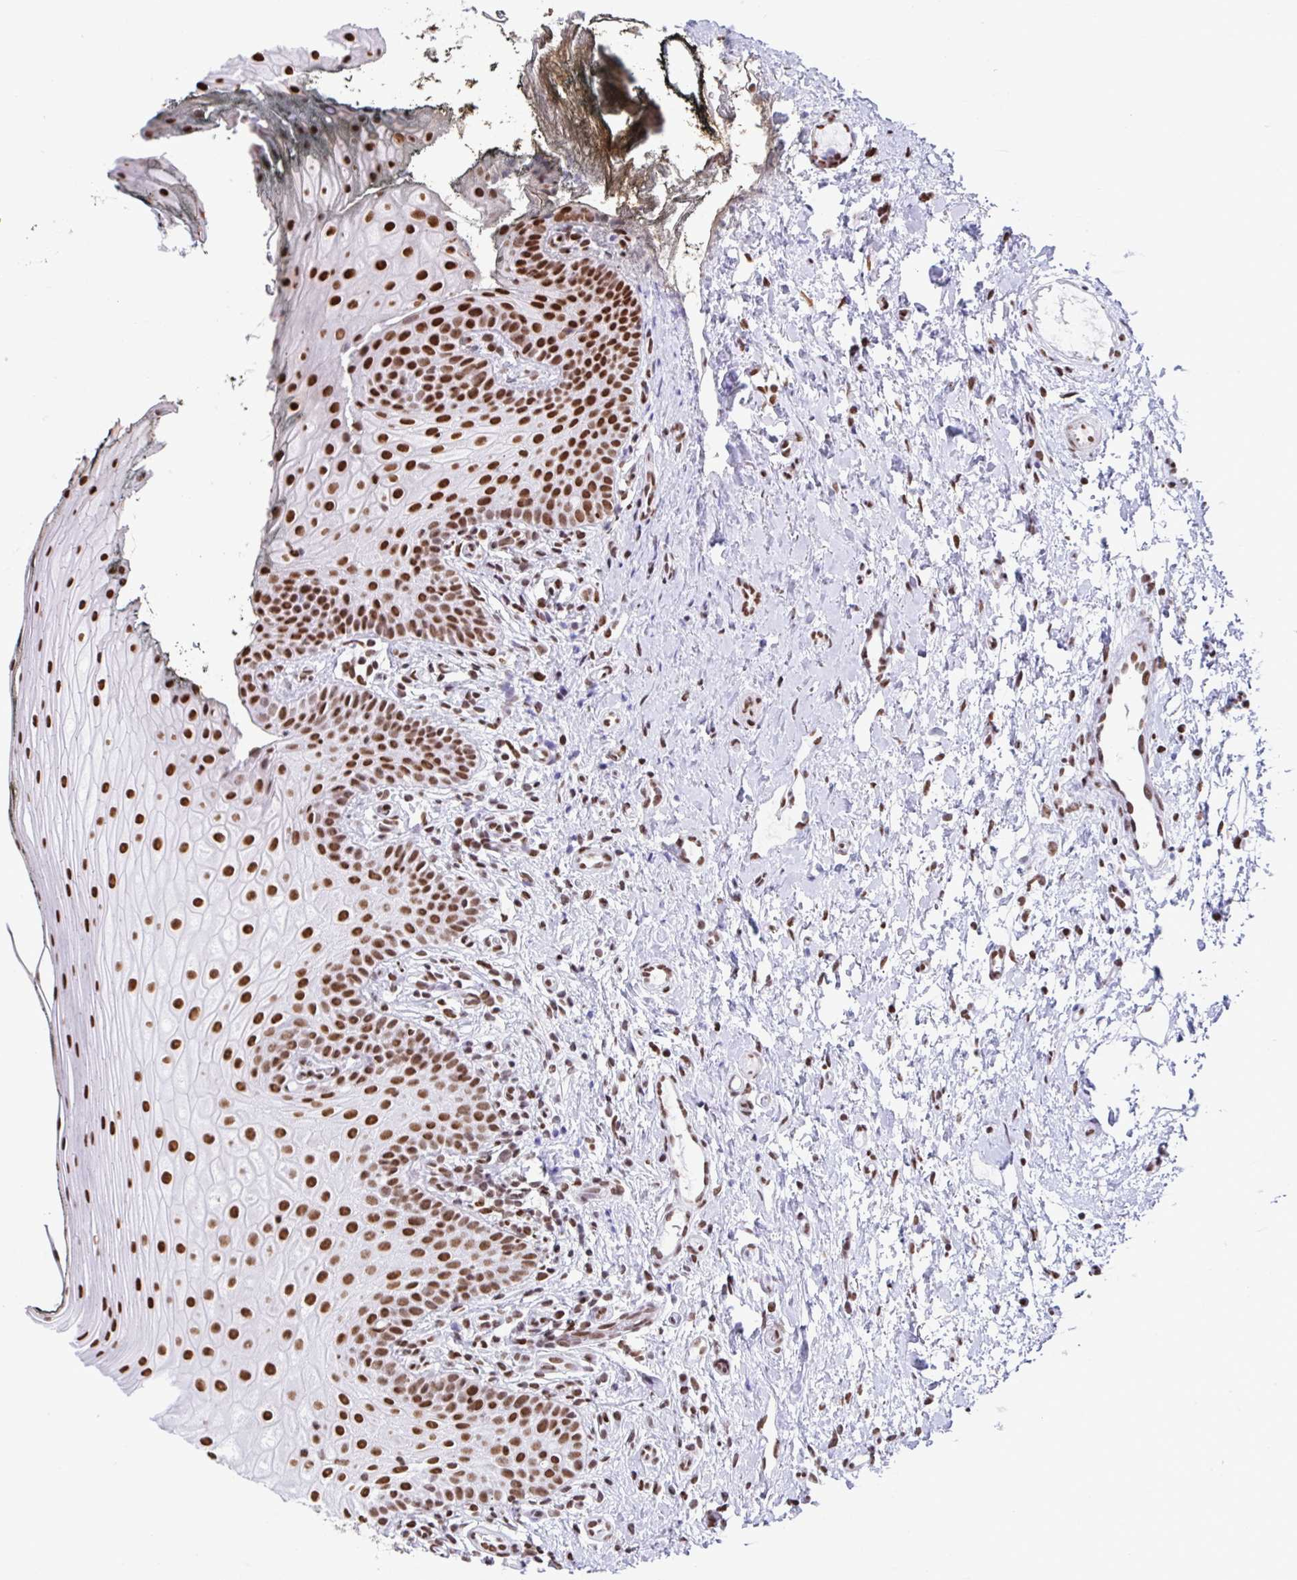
{"staining": {"intensity": "strong", "quantity": ">75%", "location": "nuclear"}, "tissue": "oral mucosa", "cell_type": "Squamous epithelial cells", "image_type": "normal", "snomed": [{"axis": "morphology", "description": "Normal tissue, NOS"}, {"axis": "topography", "description": "Oral tissue"}], "caption": "Immunohistochemistry of unremarkable human oral mucosa reveals high levels of strong nuclear staining in approximately >75% of squamous epithelial cells.", "gene": "KHDRBS1", "patient": {"sex": "male", "age": 75}}